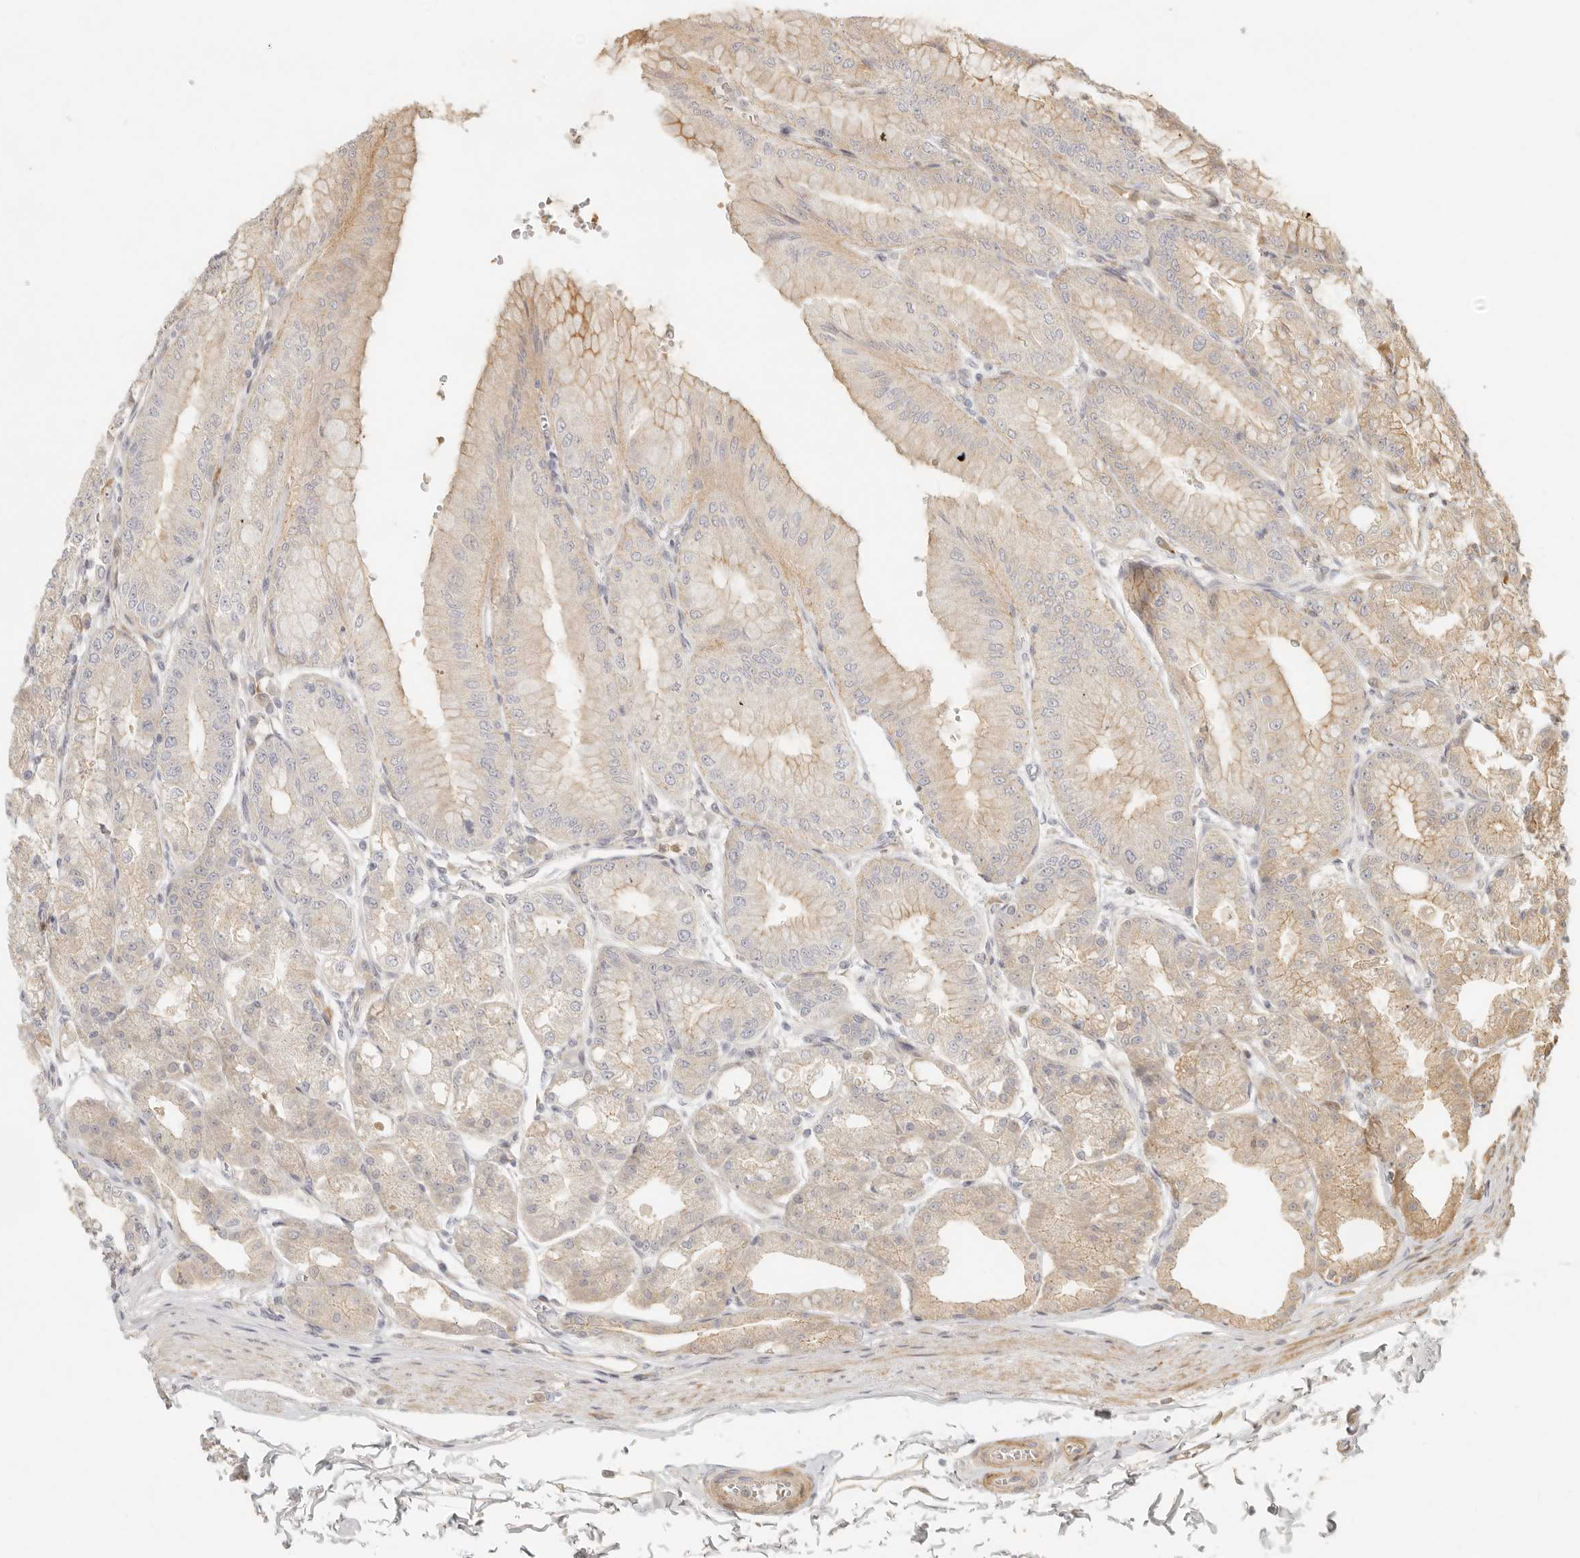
{"staining": {"intensity": "moderate", "quantity": "25%-75%", "location": "cytoplasmic/membranous"}, "tissue": "stomach", "cell_type": "Glandular cells", "image_type": "normal", "snomed": [{"axis": "morphology", "description": "Normal tissue, NOS"}, {"axis": "topography", "description": "Stomach, lower"}], "caption": "A micrograph showing moderate cytoplasmic/membranous positivity in approximately 25%-75% of glandular cells in normal stomach, as visualized by brown immunohistochemical staining.", "gene": "KLHL38", "patient": {"sex": "male", "age": 71}}